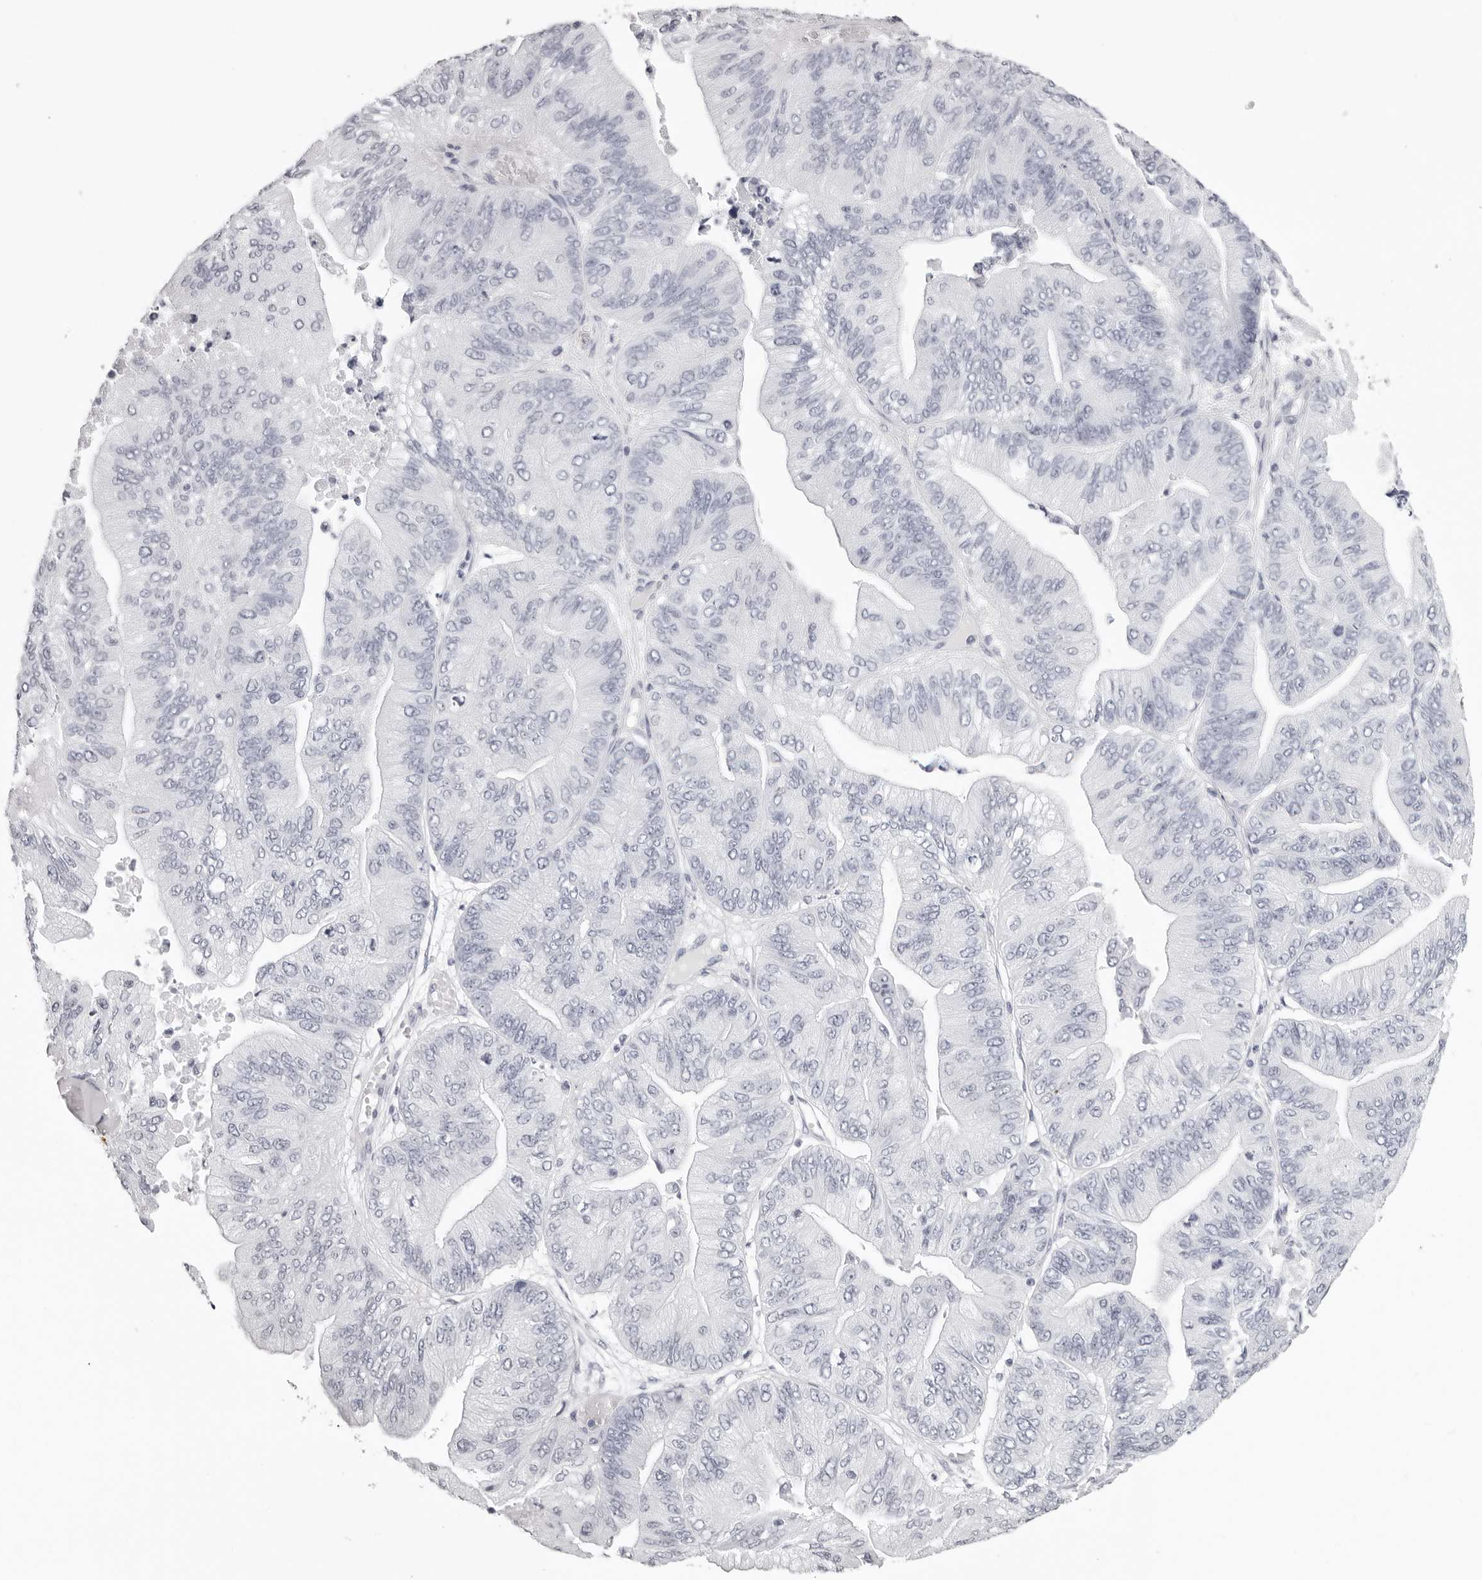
{"staining": {"intensity": "negative", "quantity": "none", "location": "none"}, "tissue": "ovarian cancer", "cell_type": "Tumor cells", "image_type": "cancer", "snomed": [{"axis": "morphology", "description": "Cystadenocarcinoma, mucinous, NOS"}, {"axis": "topography", "description": "Ovary"}], "caption": "This is an IHC photomicrograph of ovarian mucinous cystadenocarcinoma. There is no expression in tumor cells.", "gene": "CST1", "patient": {"sex": "female", "age": 61}}